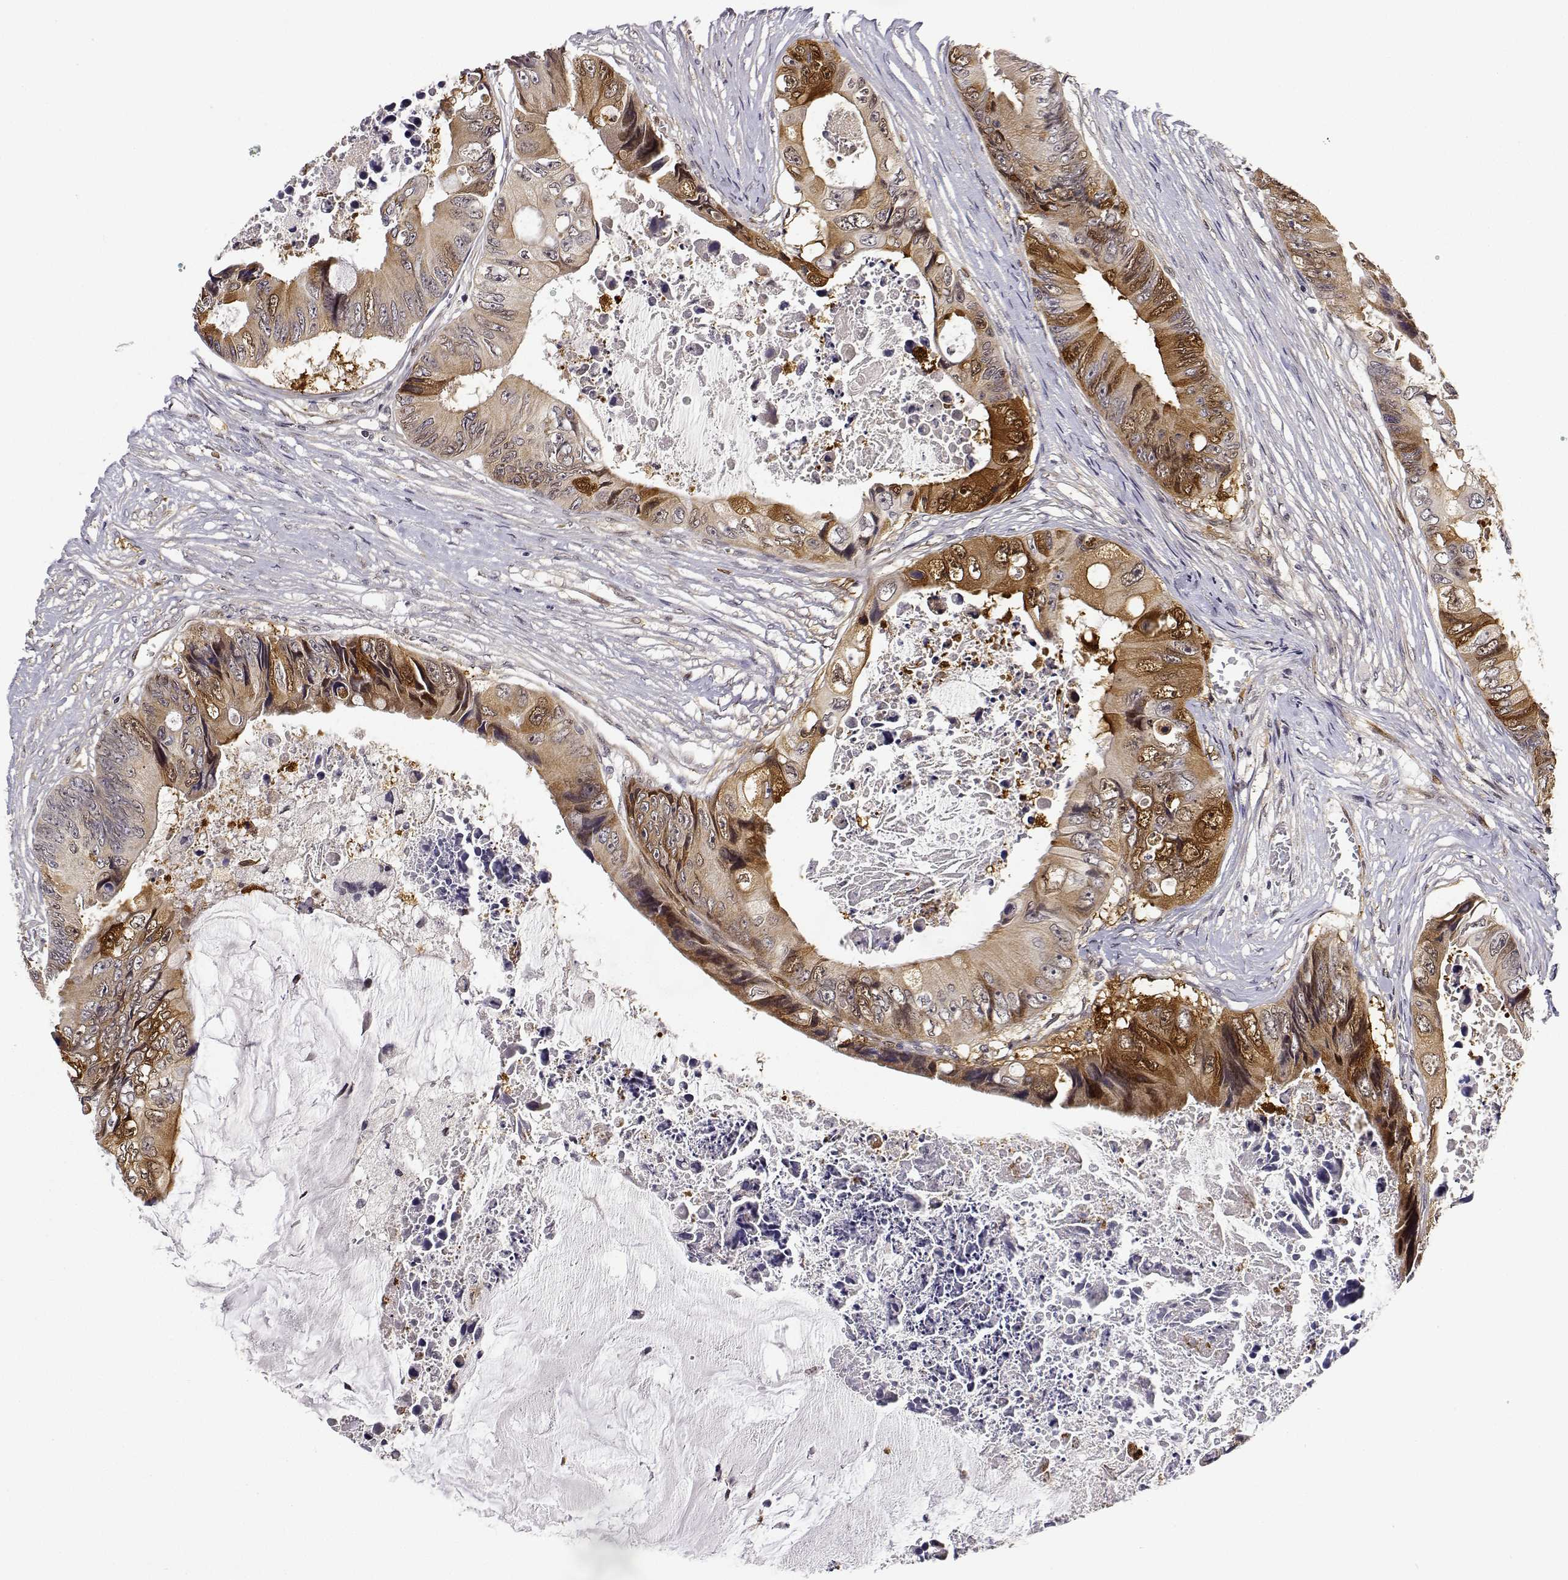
{"staining": {"intensity": "moderate", "quantity": "25%-75%", "location": "cytoplasmic/membranous"}, "tissue": "colorectal cancer", "cell_type": "Tumor cells", "image_type": "cancer", "snomed": [{"axis": "morphology", "description": "Adenocarcinoma, NOS"}, {"axis": "topography", "description": "Rectum"}], "caption": "Human adenocarcinoma (colorectal) stained with a protein marker shows moderate staining in tumor cells.", "gene": "PHGDH", "patient": {"sex": "male", "age": 63}}